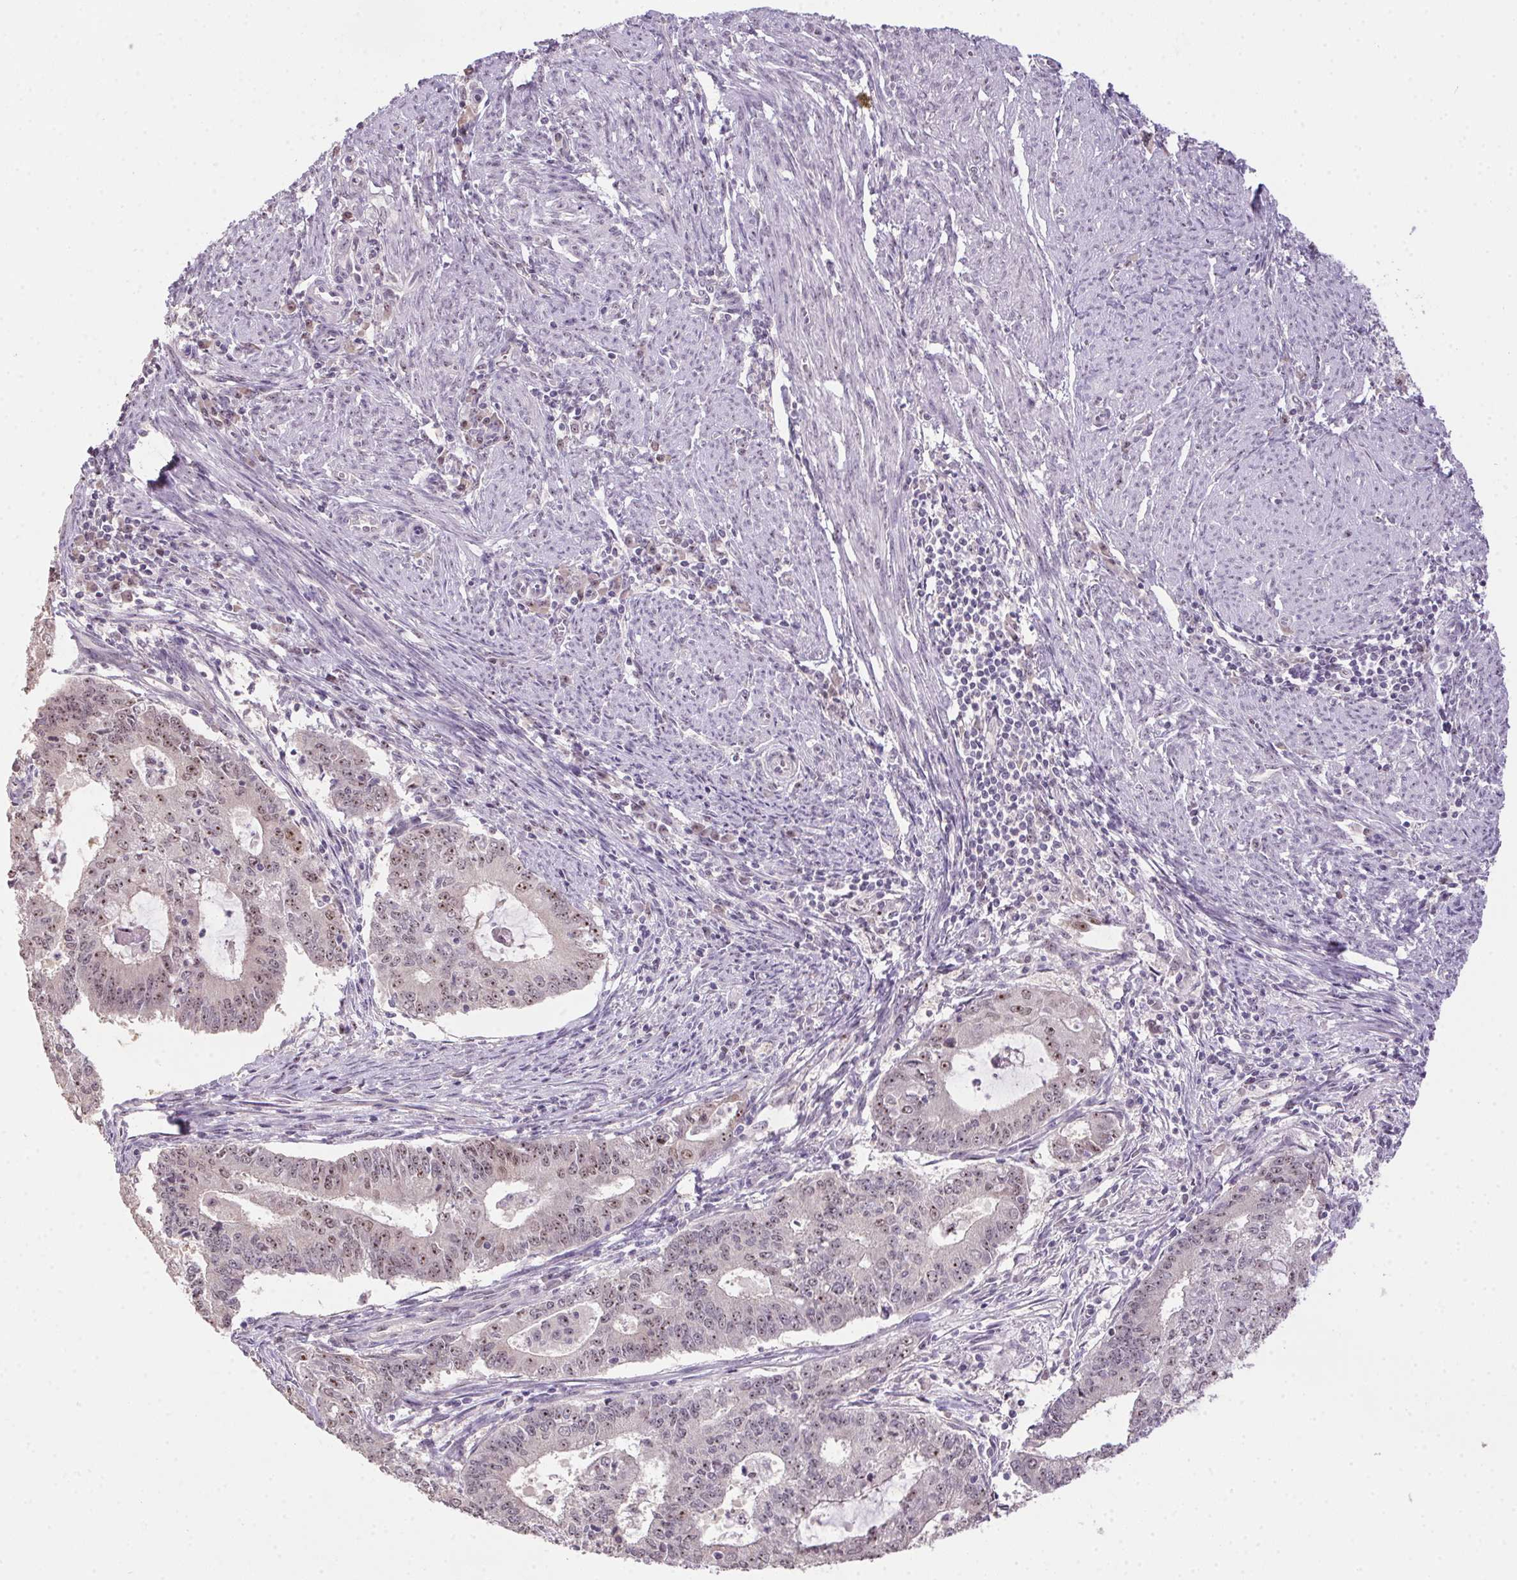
{"staining": {"intensity": "weak", "quantity": ">75%", "location": "nuclear"}, "tissue": "endometrial cancer", "cell_type": "Tumor cells", "image_type": "cancer", "snomed": [{"axis": "morphology", "description": "Adenocarcinoma, NOS"}, {"axis": "topography", "description": "Endometrium"}], "caption": "Weak nuclear staining for a protein is seen in approximately >75% of tumor cells of adenocarcinoma (endometrial) using IHC.", "gene": "BATF2", "patient": {"sex": "female", "age": 61}}